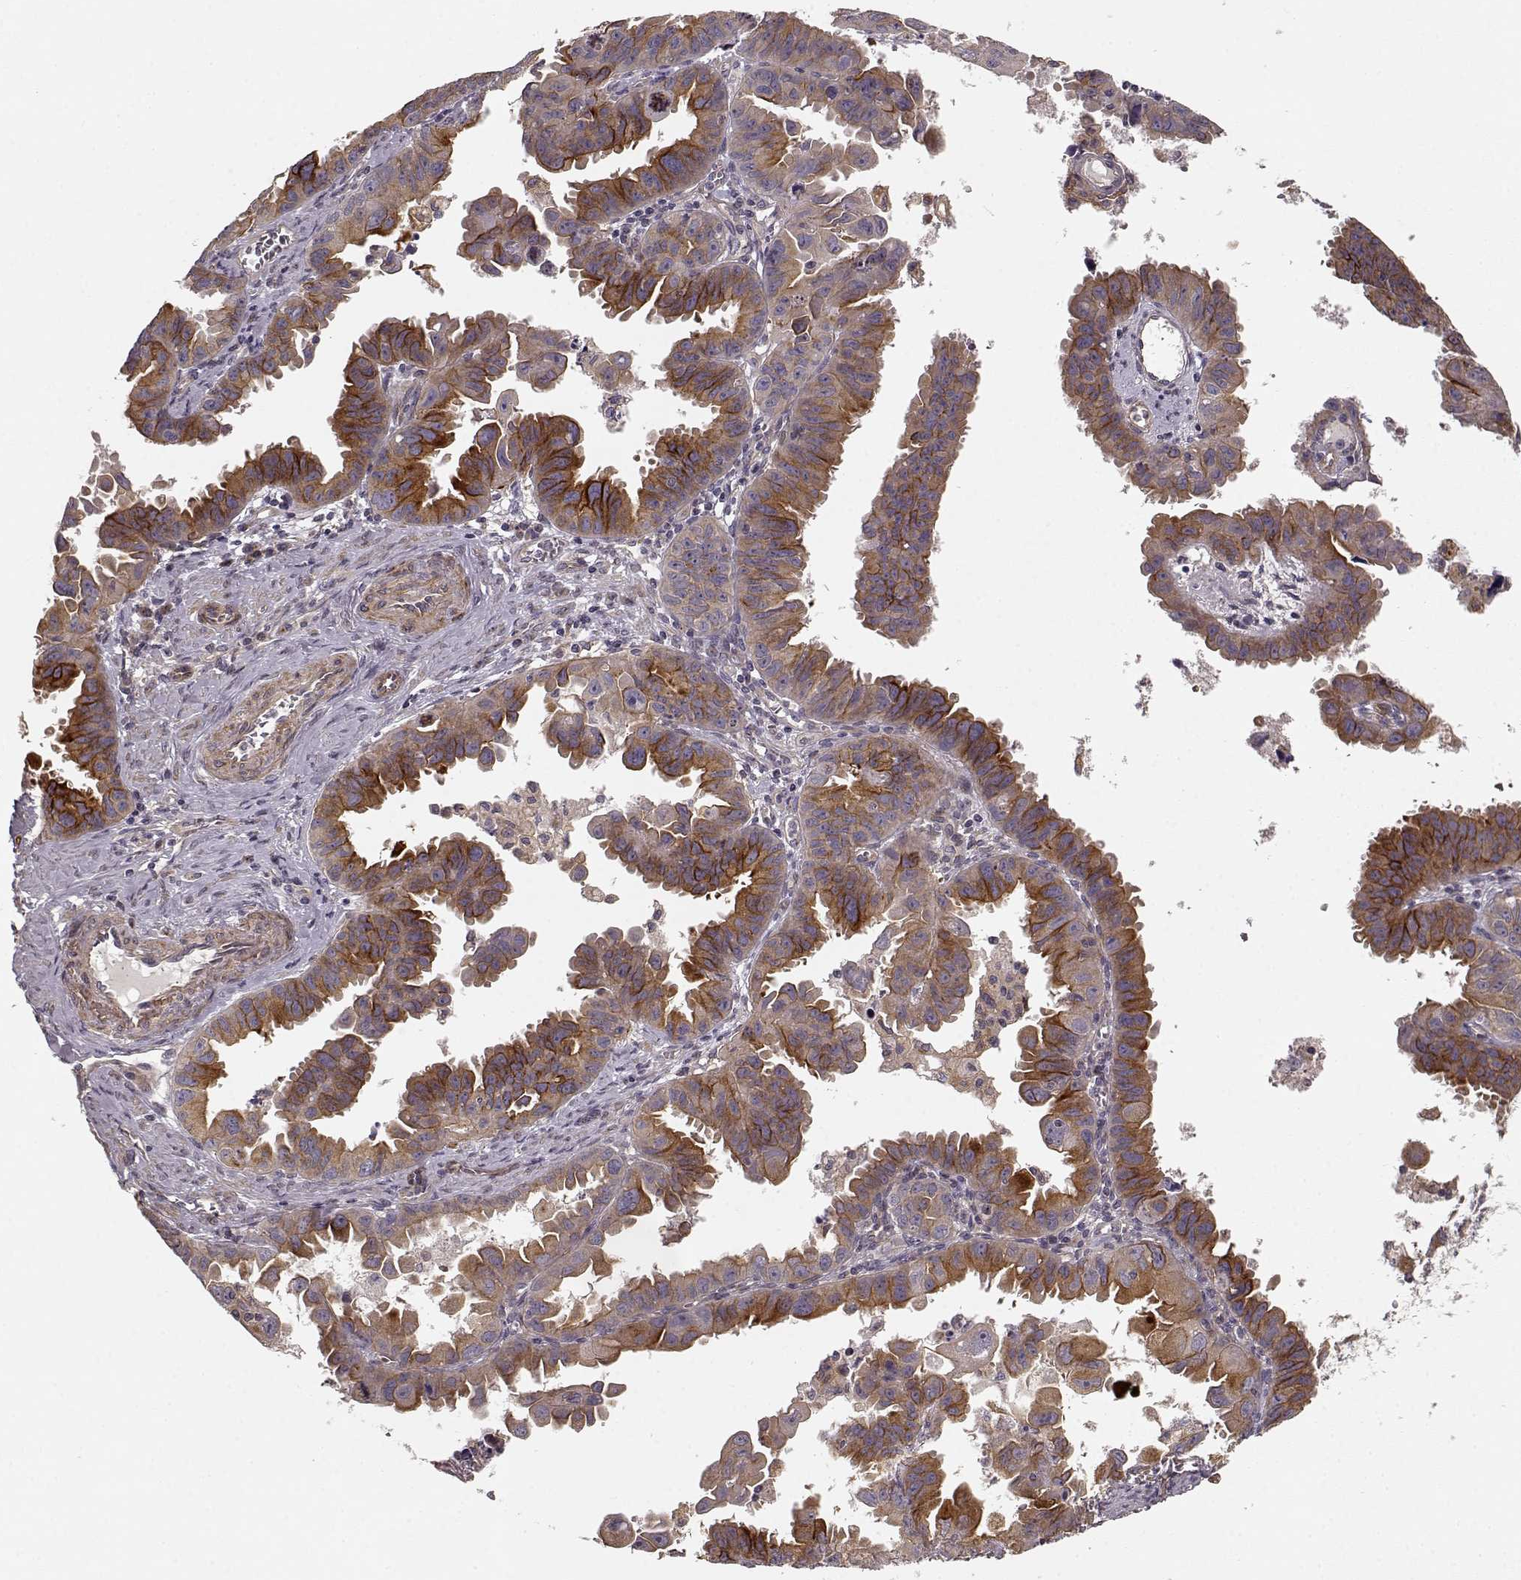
{"staining": {"intensity": "strong", "quantity": "25%-75%", "location": "cytoplasmic/membranous"}, "tissue": "ovarian cancer", "cell_type": "Tumor cells", "image_type": "cancer", "snomed": [{"axis": "morphology", "description": "Carcinoma, endometroid"}, {"axis": "topography", "description": "Ovary"}], "caption": "Human ovarian endometroid carcinoma stained with a protein marker demonstrates strong staining in tumor cells.", "gene": "MTR", "patient": {"sex": "female", "age": 85}}